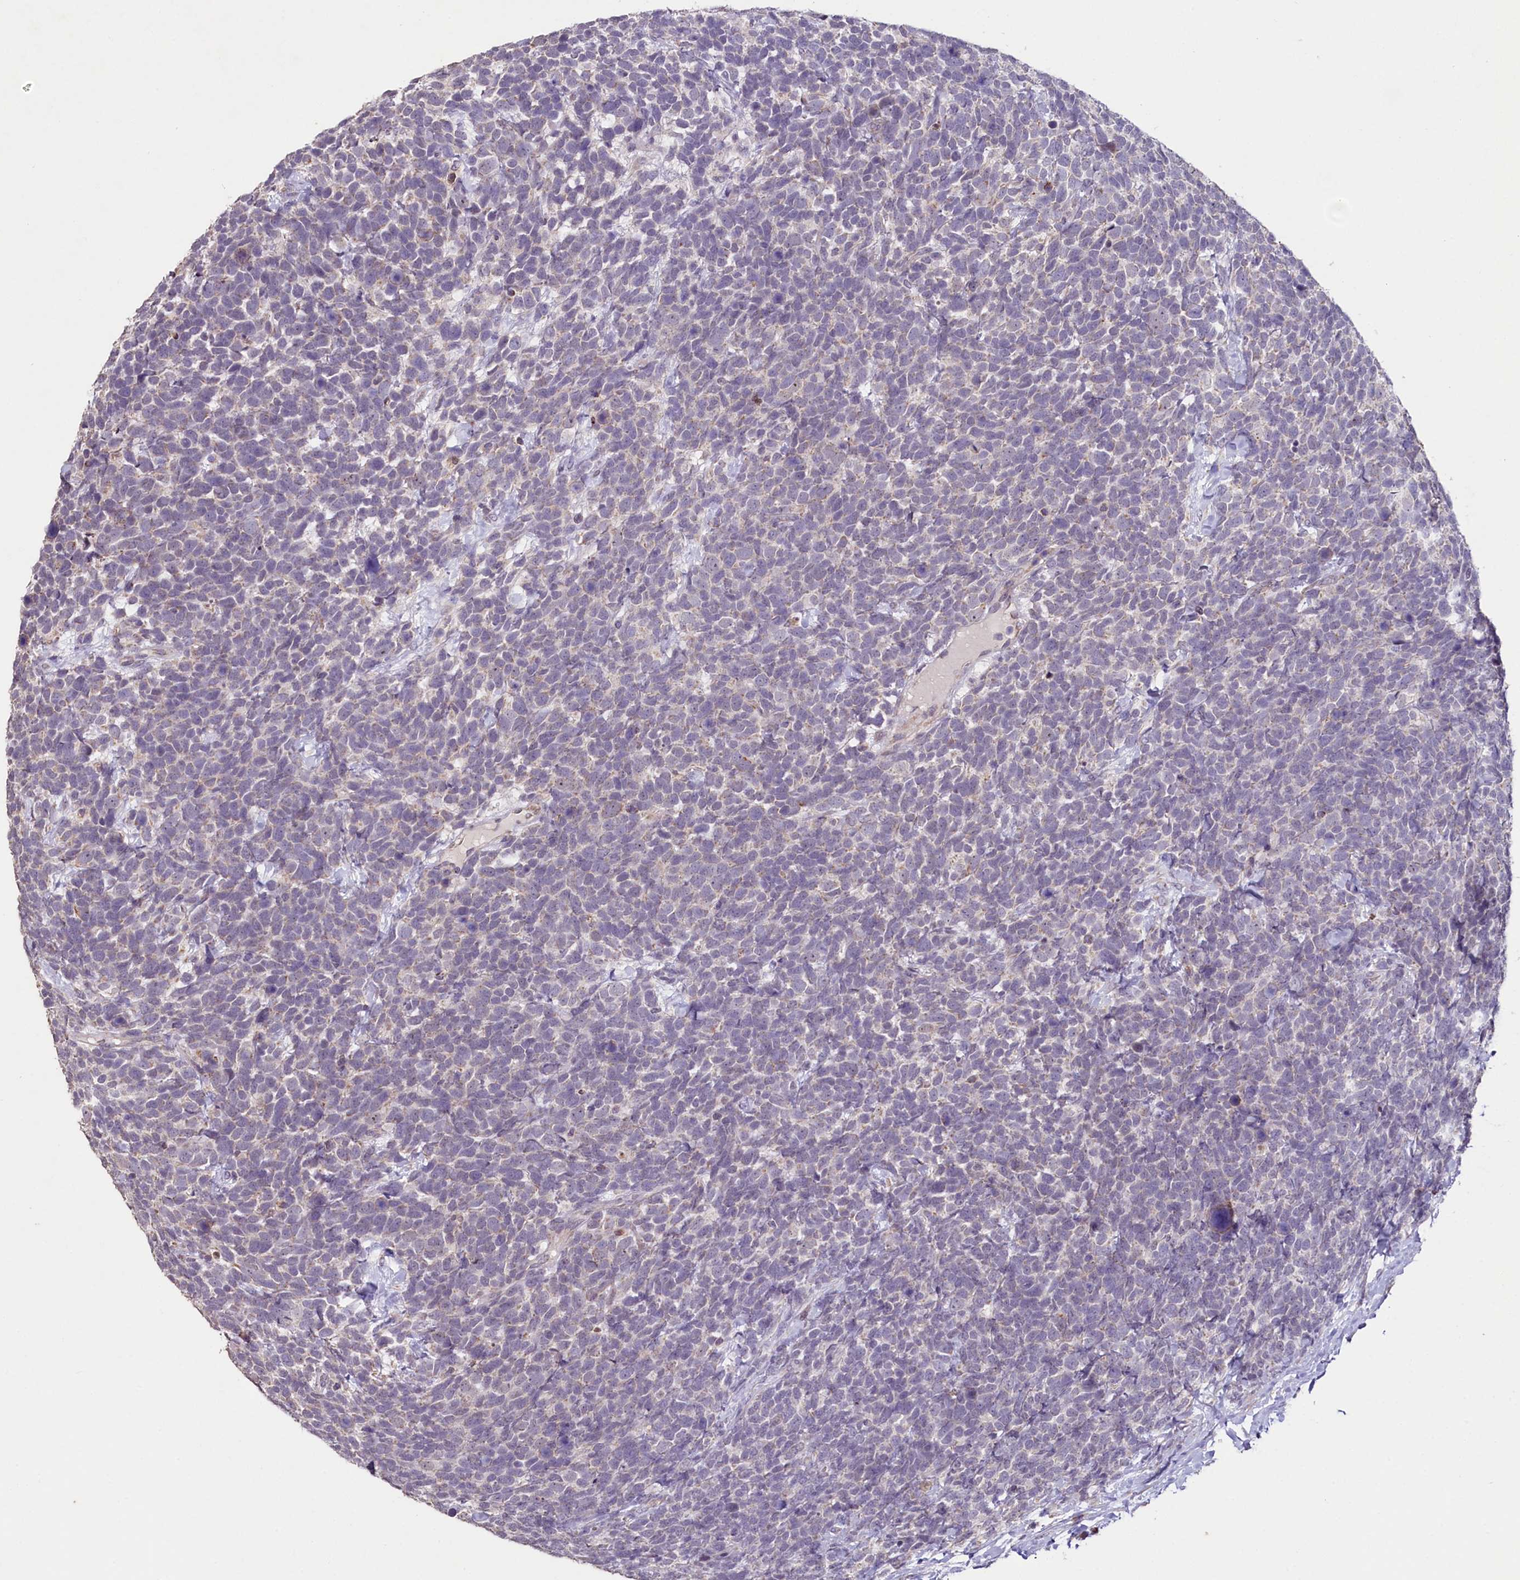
{"staining": {"intensity": "negative", "quantity": "none", "location": "none"}, "tissue": "urothelial cancer", "cell_type": "Tumor cells", "image_type": "cancer", "snomed": [{"axis": "morphology", "description": "Urothelial carcinoma, High grade"}, {"axis": "topography", "description": "Urinary bladder"}], "caption": "A high-resolution micrograph shows IHC staining of high-grade urothelial carcinoma, which demonstrates no significant expression in tumor cells.", "gene": "PDE6D", "patient": {"sex": "female", "age": 82}}